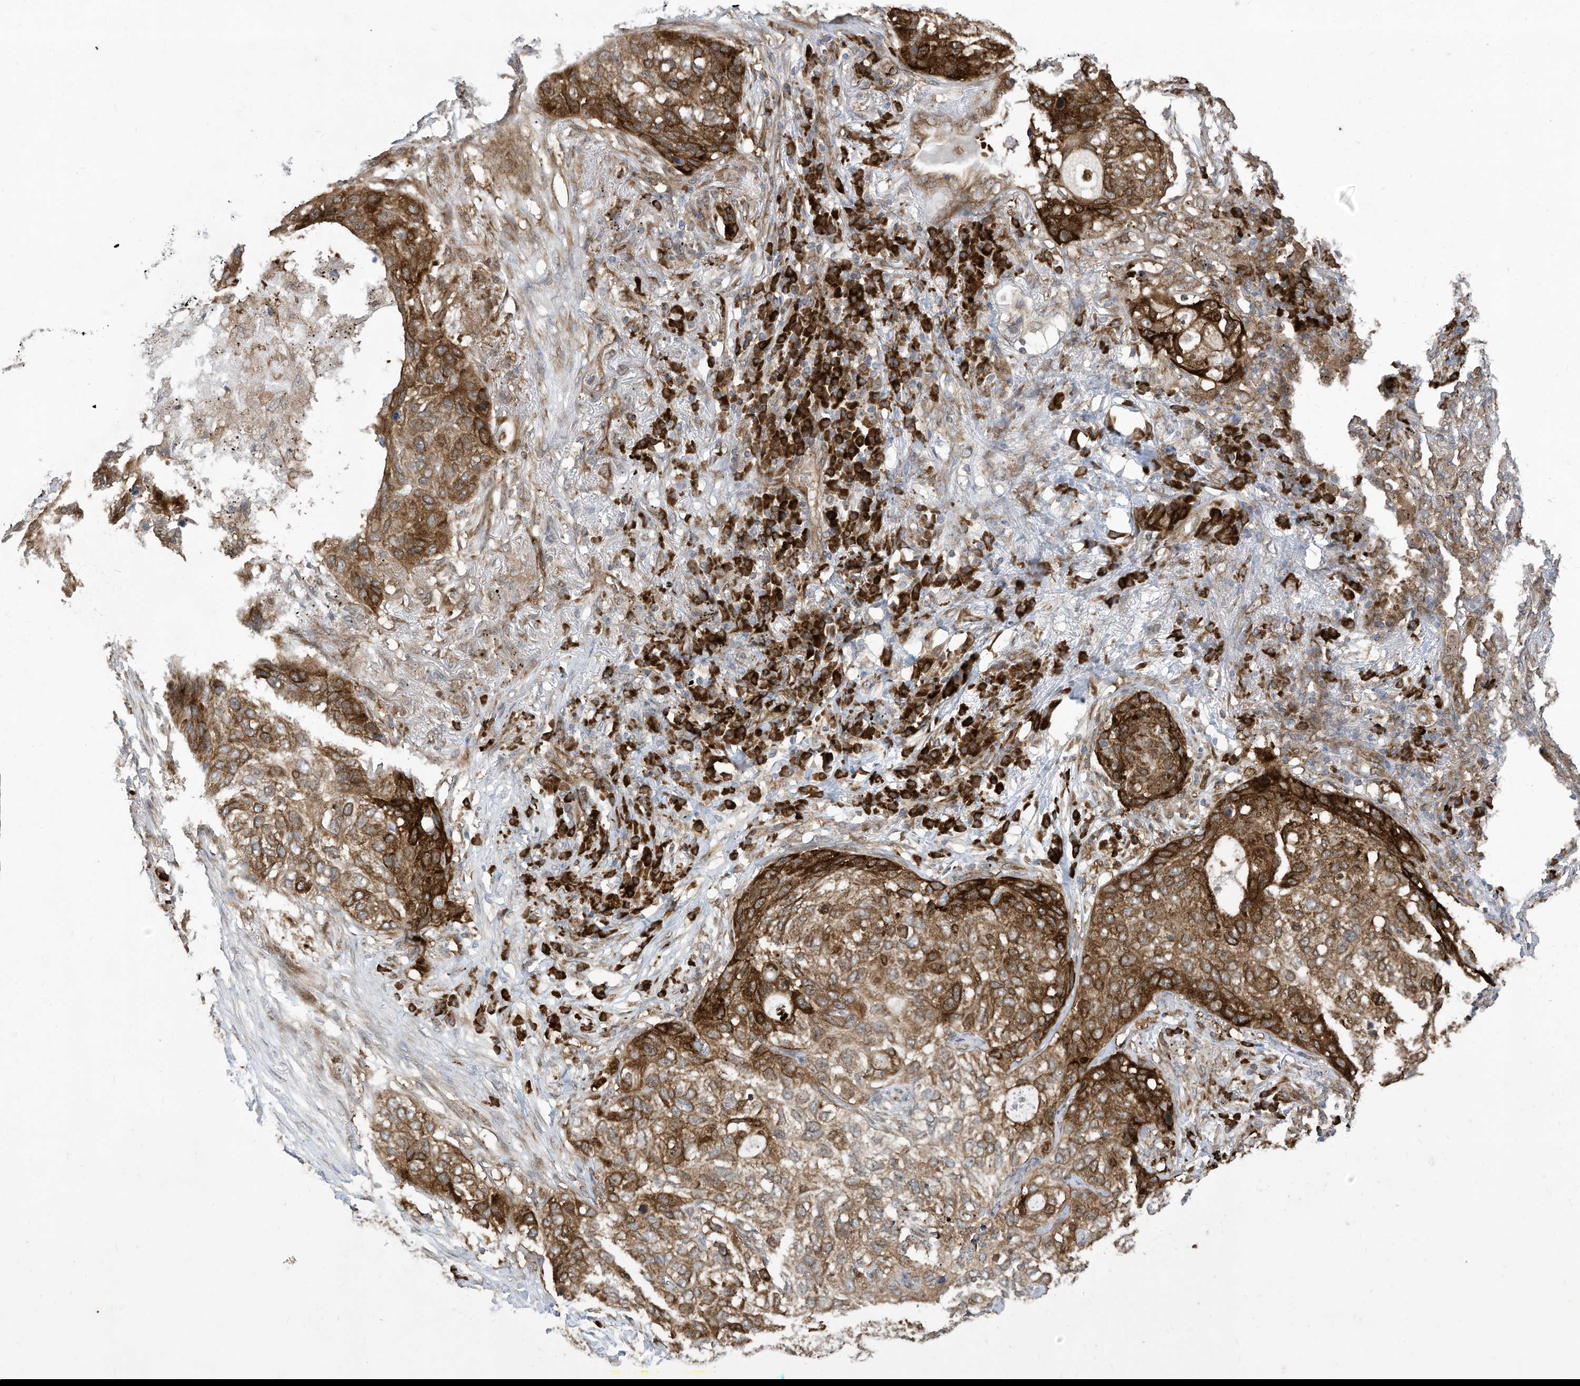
{"staining": {"intensity": "moderate", "quantity": ">75%", "location": "cytoplasmic/membranous"}, "tissue": "lung cancer", "cell_type": "Tumor cells", "image_type": "cancer", "snomed": [{"axis": "morphology", "description": "Squamous cell carcinoma, NOS"}, {"axis": "topography", "description": "Lung"}], "caption": "A histopathology image of human lung cancer stained for a protein shows moderate cytoplasmic/membranous brown staining in tumor cells.", "gene": "USE1", "patient": {"sex": "female", "age": 63}}